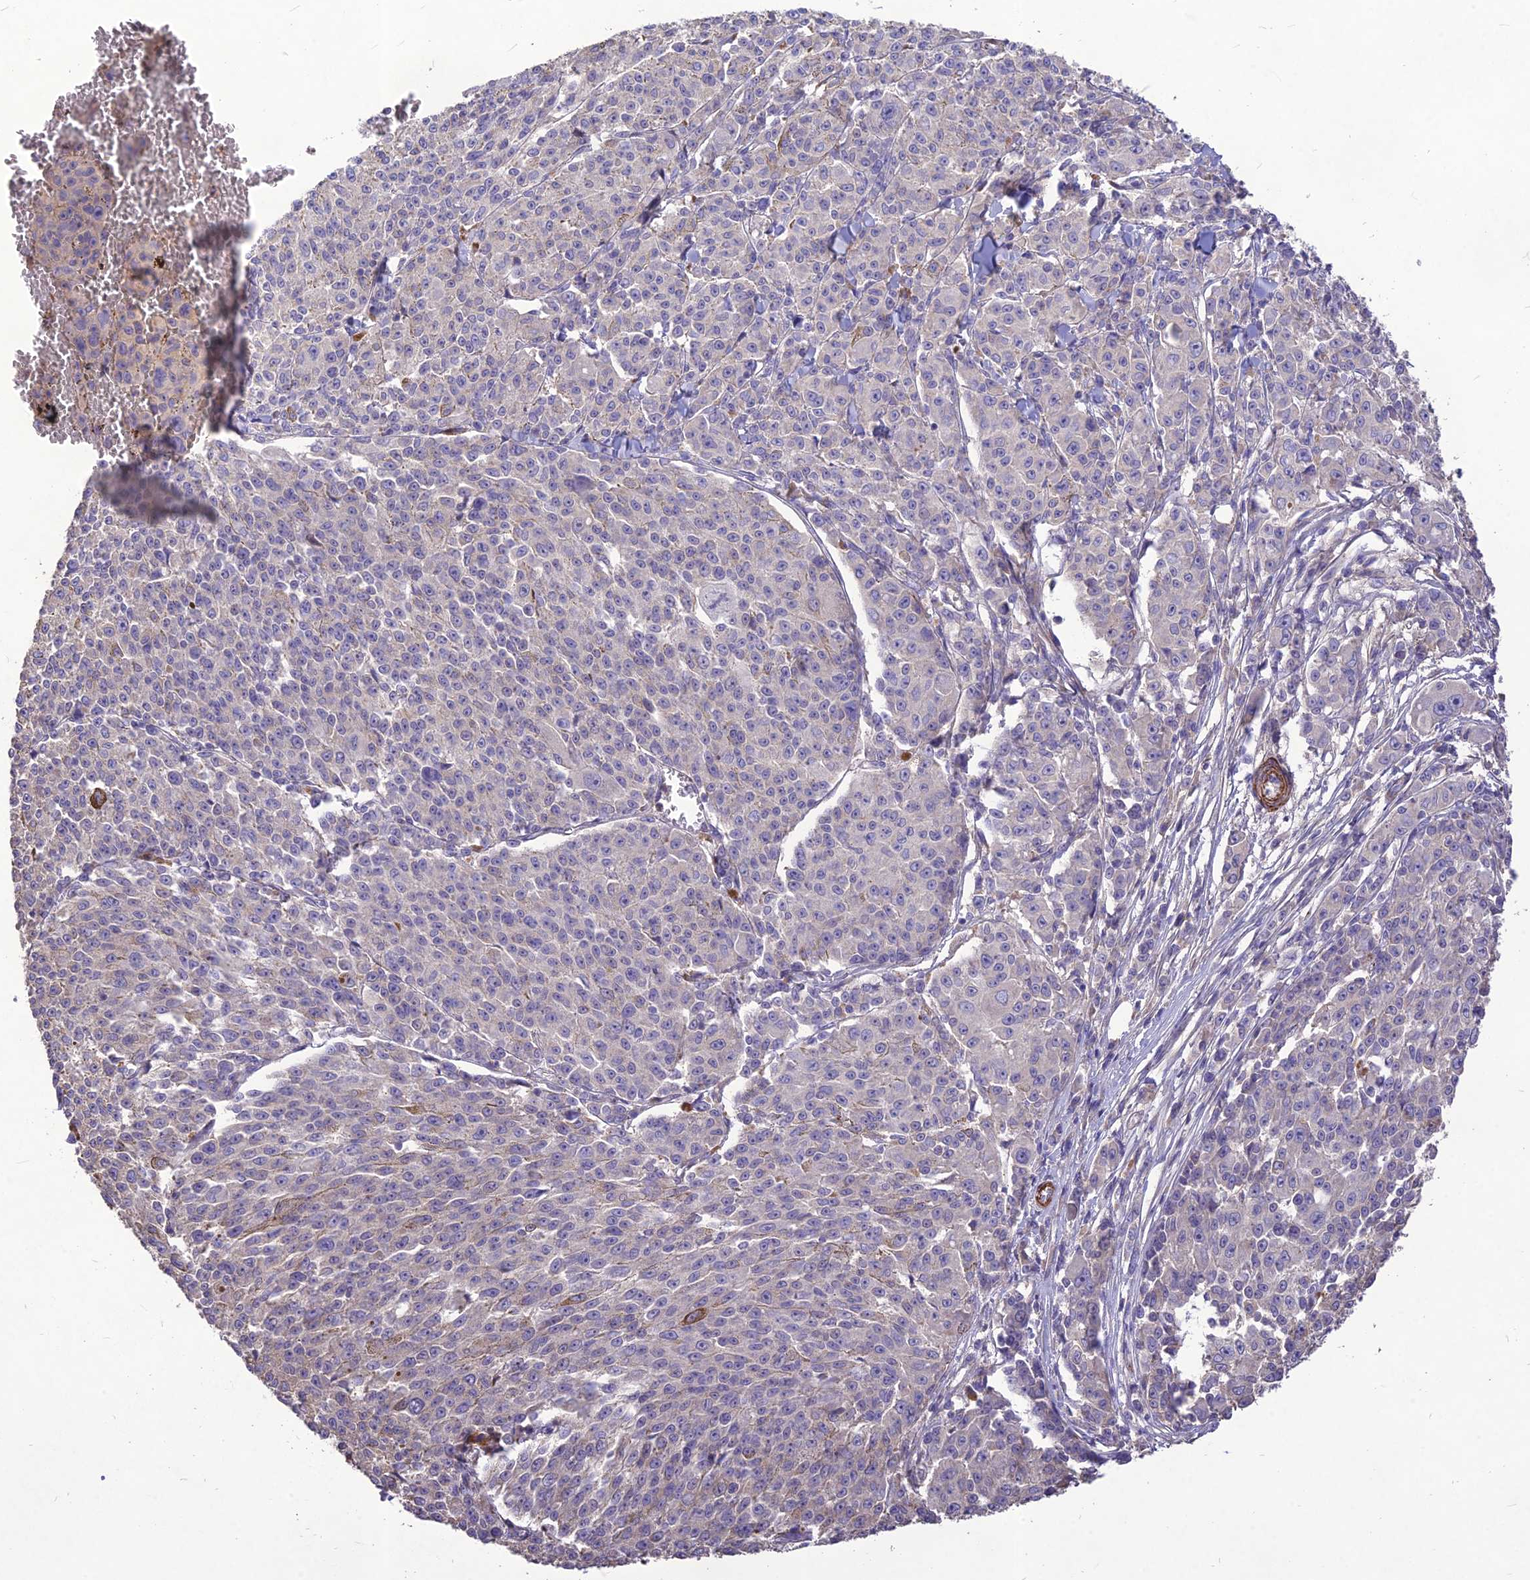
{"staining": {"intensity": "negative", "quantity": "none", "location": "none"}, "tissue": "melanoma", "cell_type": "Tumor cells", "image_type": "cancer", "snomed": [{"axis": "morphology", "description": "Malignant melanoma, NOS"}, {"axis": "topography", "description": "Skin"}], "caption": "High magnification brightfield microscopy of malignant melanoma stained with DAB (3,3'-diaminobenzidine) (brown) and counterstained with hematoxylin (blue): tumor cells show no significant staining. (Brightfield microscopy of DAB immunohistochemistry at high magnification).", "gene": "CLUH", "patient": {"sex": "female", "age": 52}}